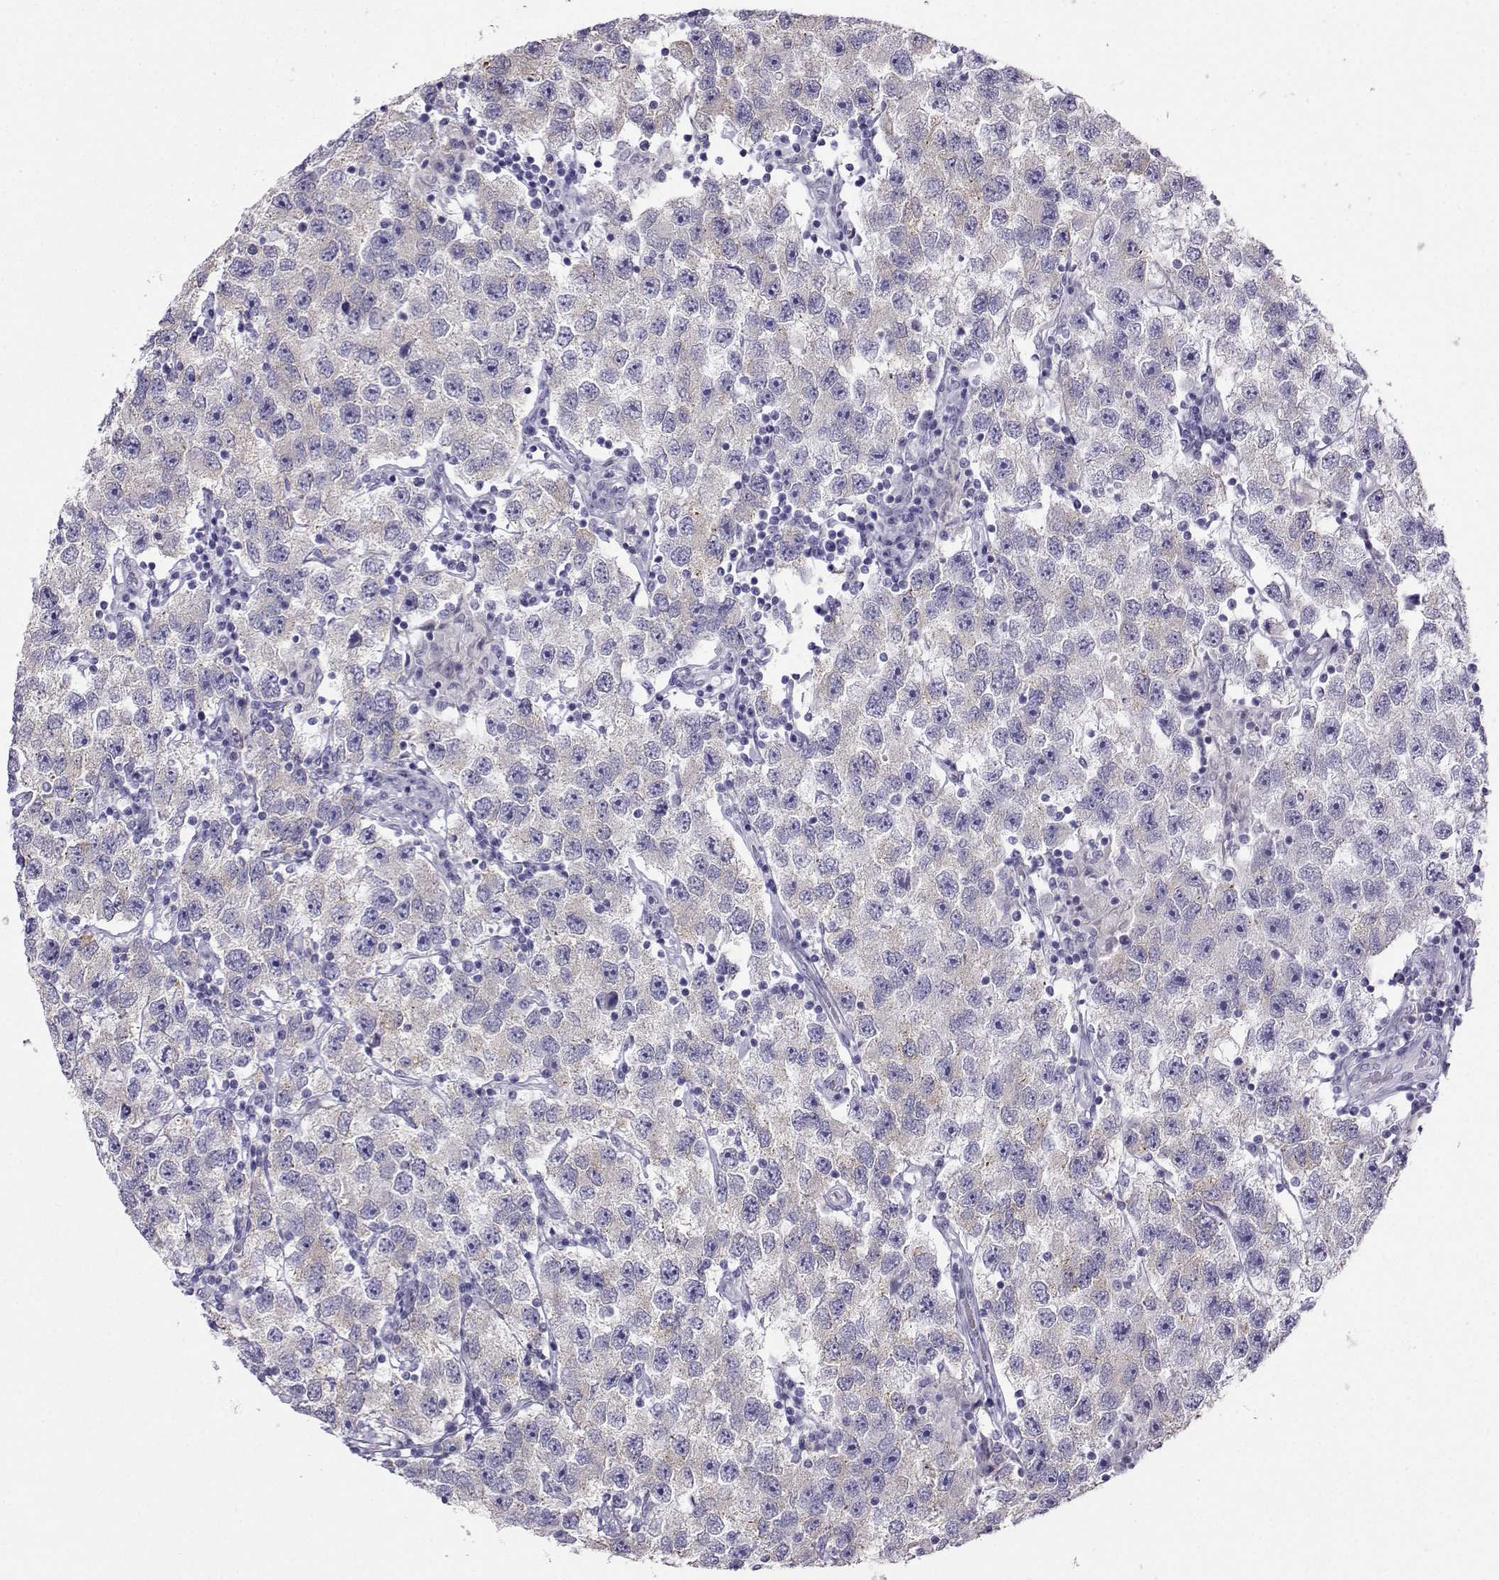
{"staining": {"intensity": "weak", "quantity": "<25%", "location": "cytoplasmic/membranous"}, "tissue": "testis cancer", "cell_type": "Tumor cells", "image_type": "cancer", "snomed": [{"axis": "morphology", "description": "Seminoma, NOS"}, {"axis": "topography", "description": "Testis"}], "caption": "Testis seminoma stained for a protein using IHC reveals no staining tumor cells.", "gene": "FBXO24", "patient": {"sex": "male", "age": 26}}